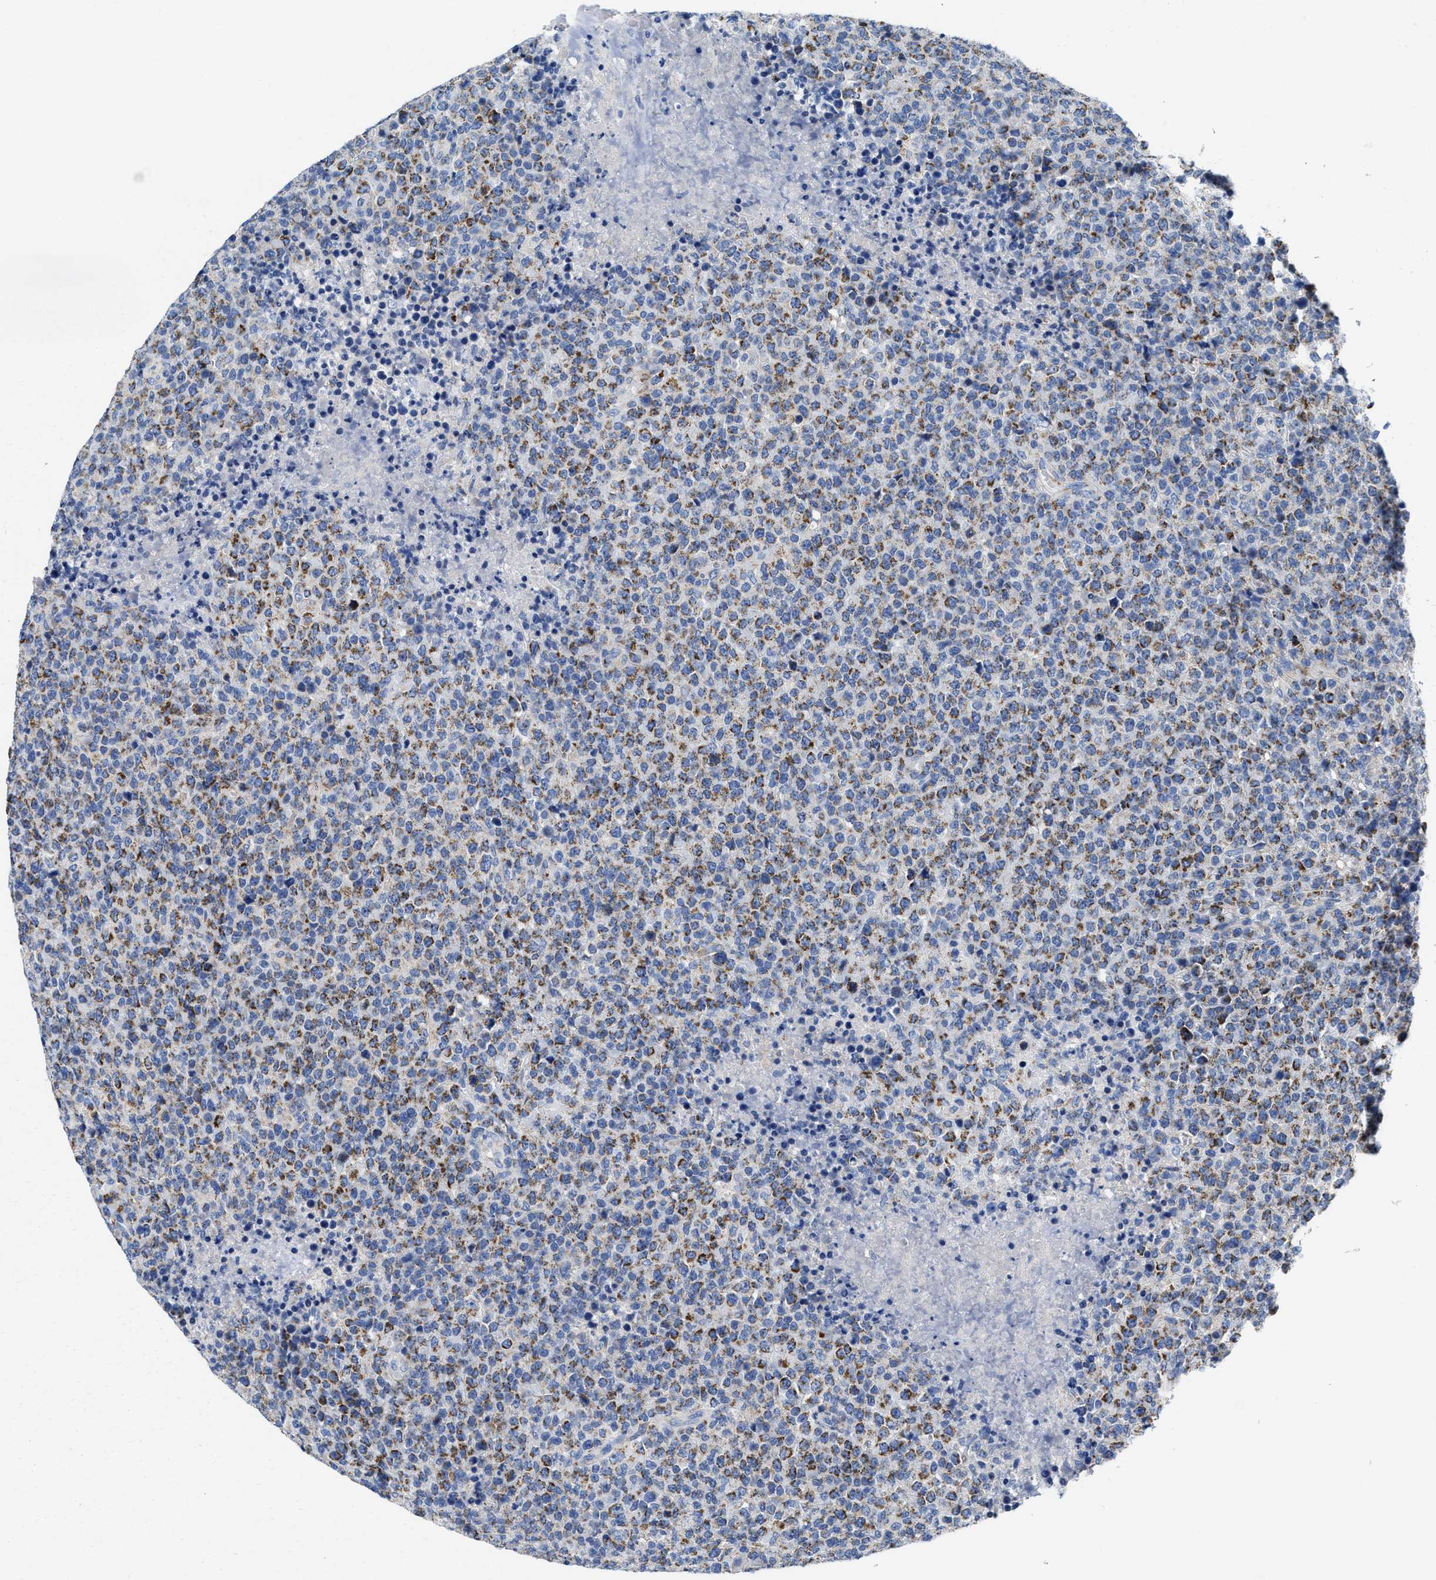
{"staining": {"intensity": "moderate", "quantity": ">75%", "location": "cytoplasmic/membranous"}, "tissue": "lymphoma", "cell_type": "Tumor cells", "image_type": "cancer", "snomed": [{"axis": "morphology", "description": "Malignant lymphoma, non-Hodgkin's type, High grade"}, {"axis": "topography", "description": "Lymph node"}], "caption": "An immunohistochemistry micrograph of tumor tissue is shown. Protein staining in brown highlights moderate cytoplasmic/membranous positivity in lymphoma within tumor cells.", "gene": "TBRG4", "patient": {"sex": "male", "age": 13}}